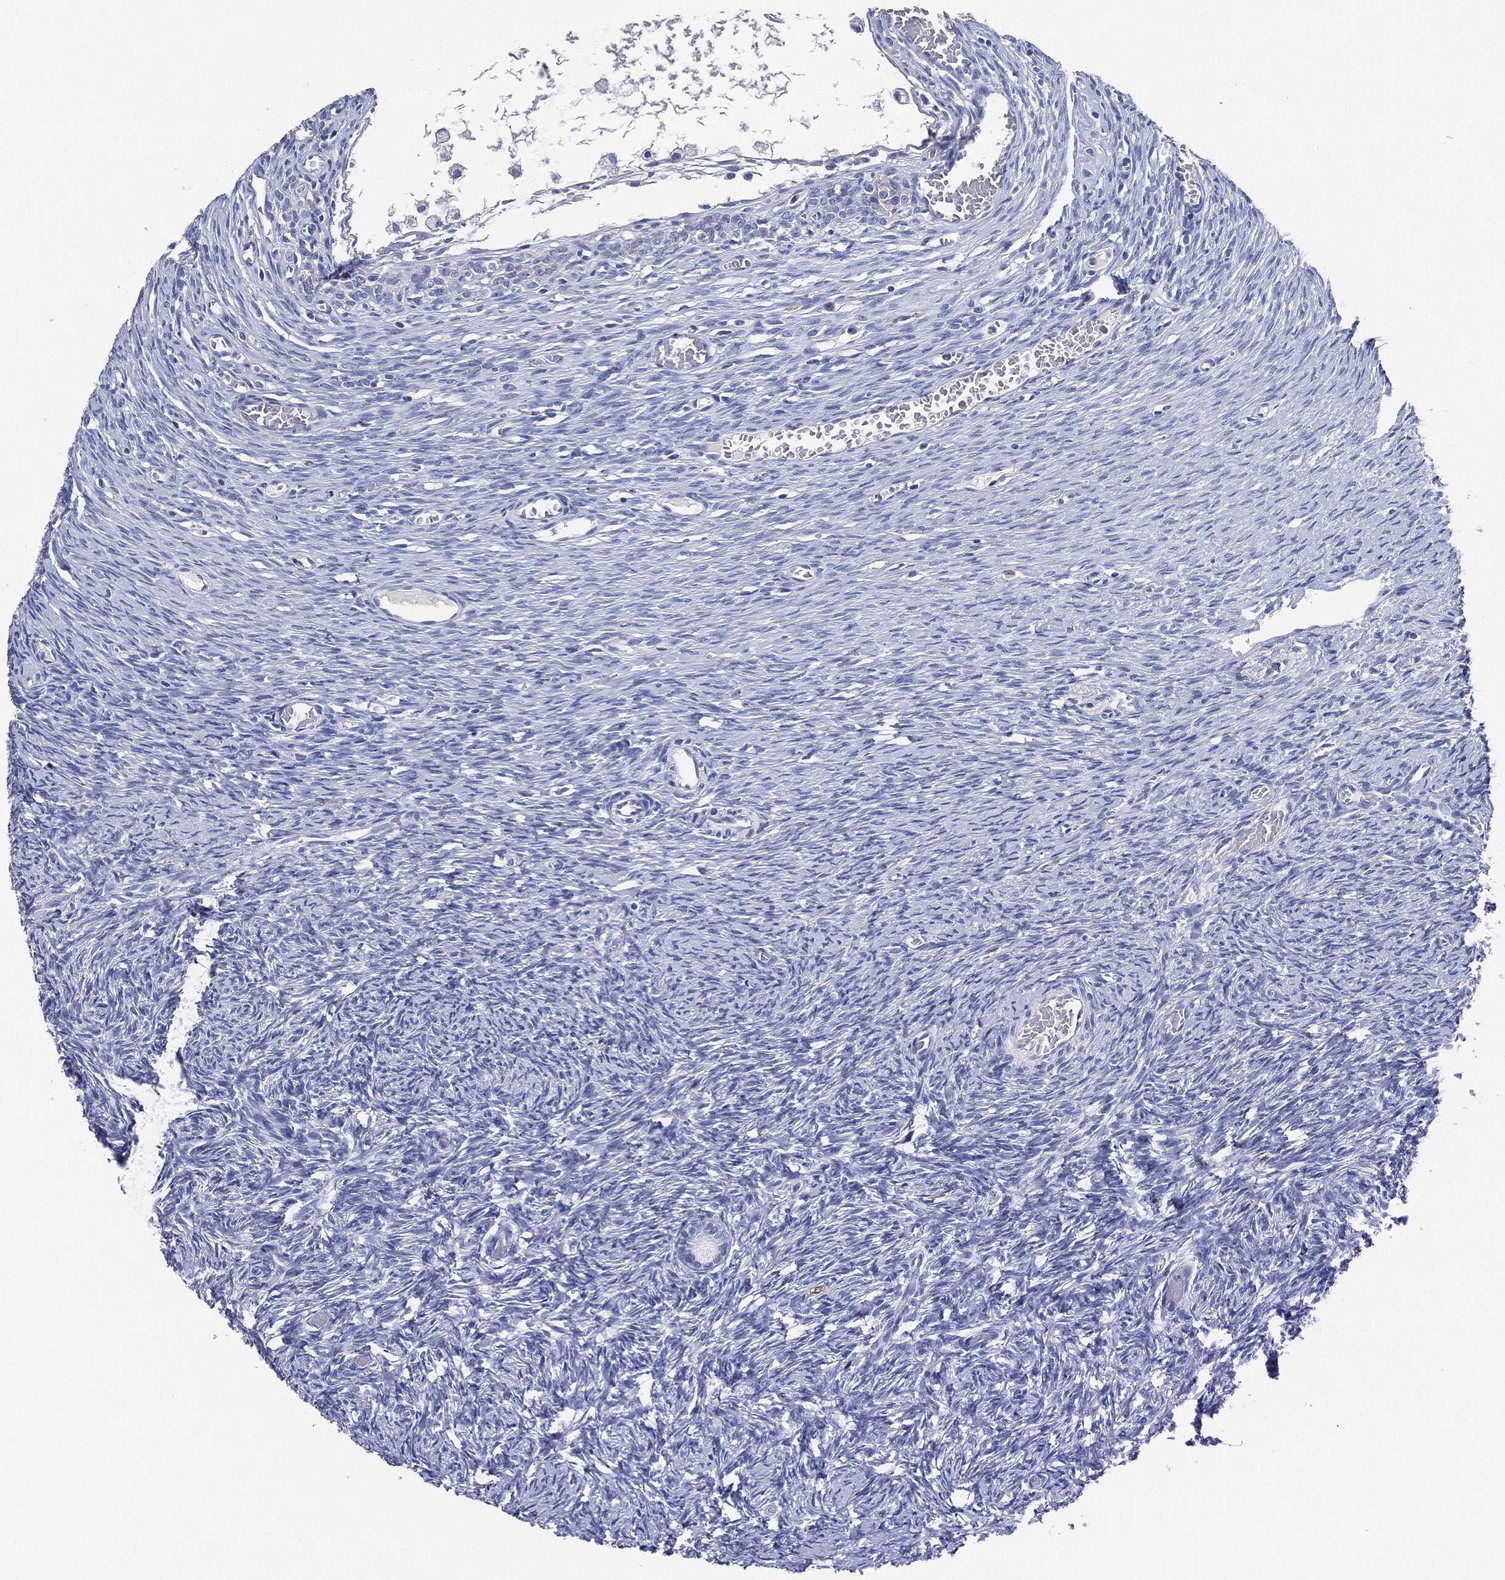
{"staining": {"intensity": "negative", "quantity": "none", "location": "none"}, "tissue": "ovary", "cell_type": "Follicle cells", "image_type": "normal", "snomed": [{"axis": "morphology", "description": "Normal tissue, NOS"}, {"axis": "topography", "description": "Ovary"}], "caption": "The immunohistochemistry (IHC) photomicrograph has no significant positivity in follicle cells of ovary.", "gene": "NTRK1", "patient": {"sex": "female", "age": 39}}